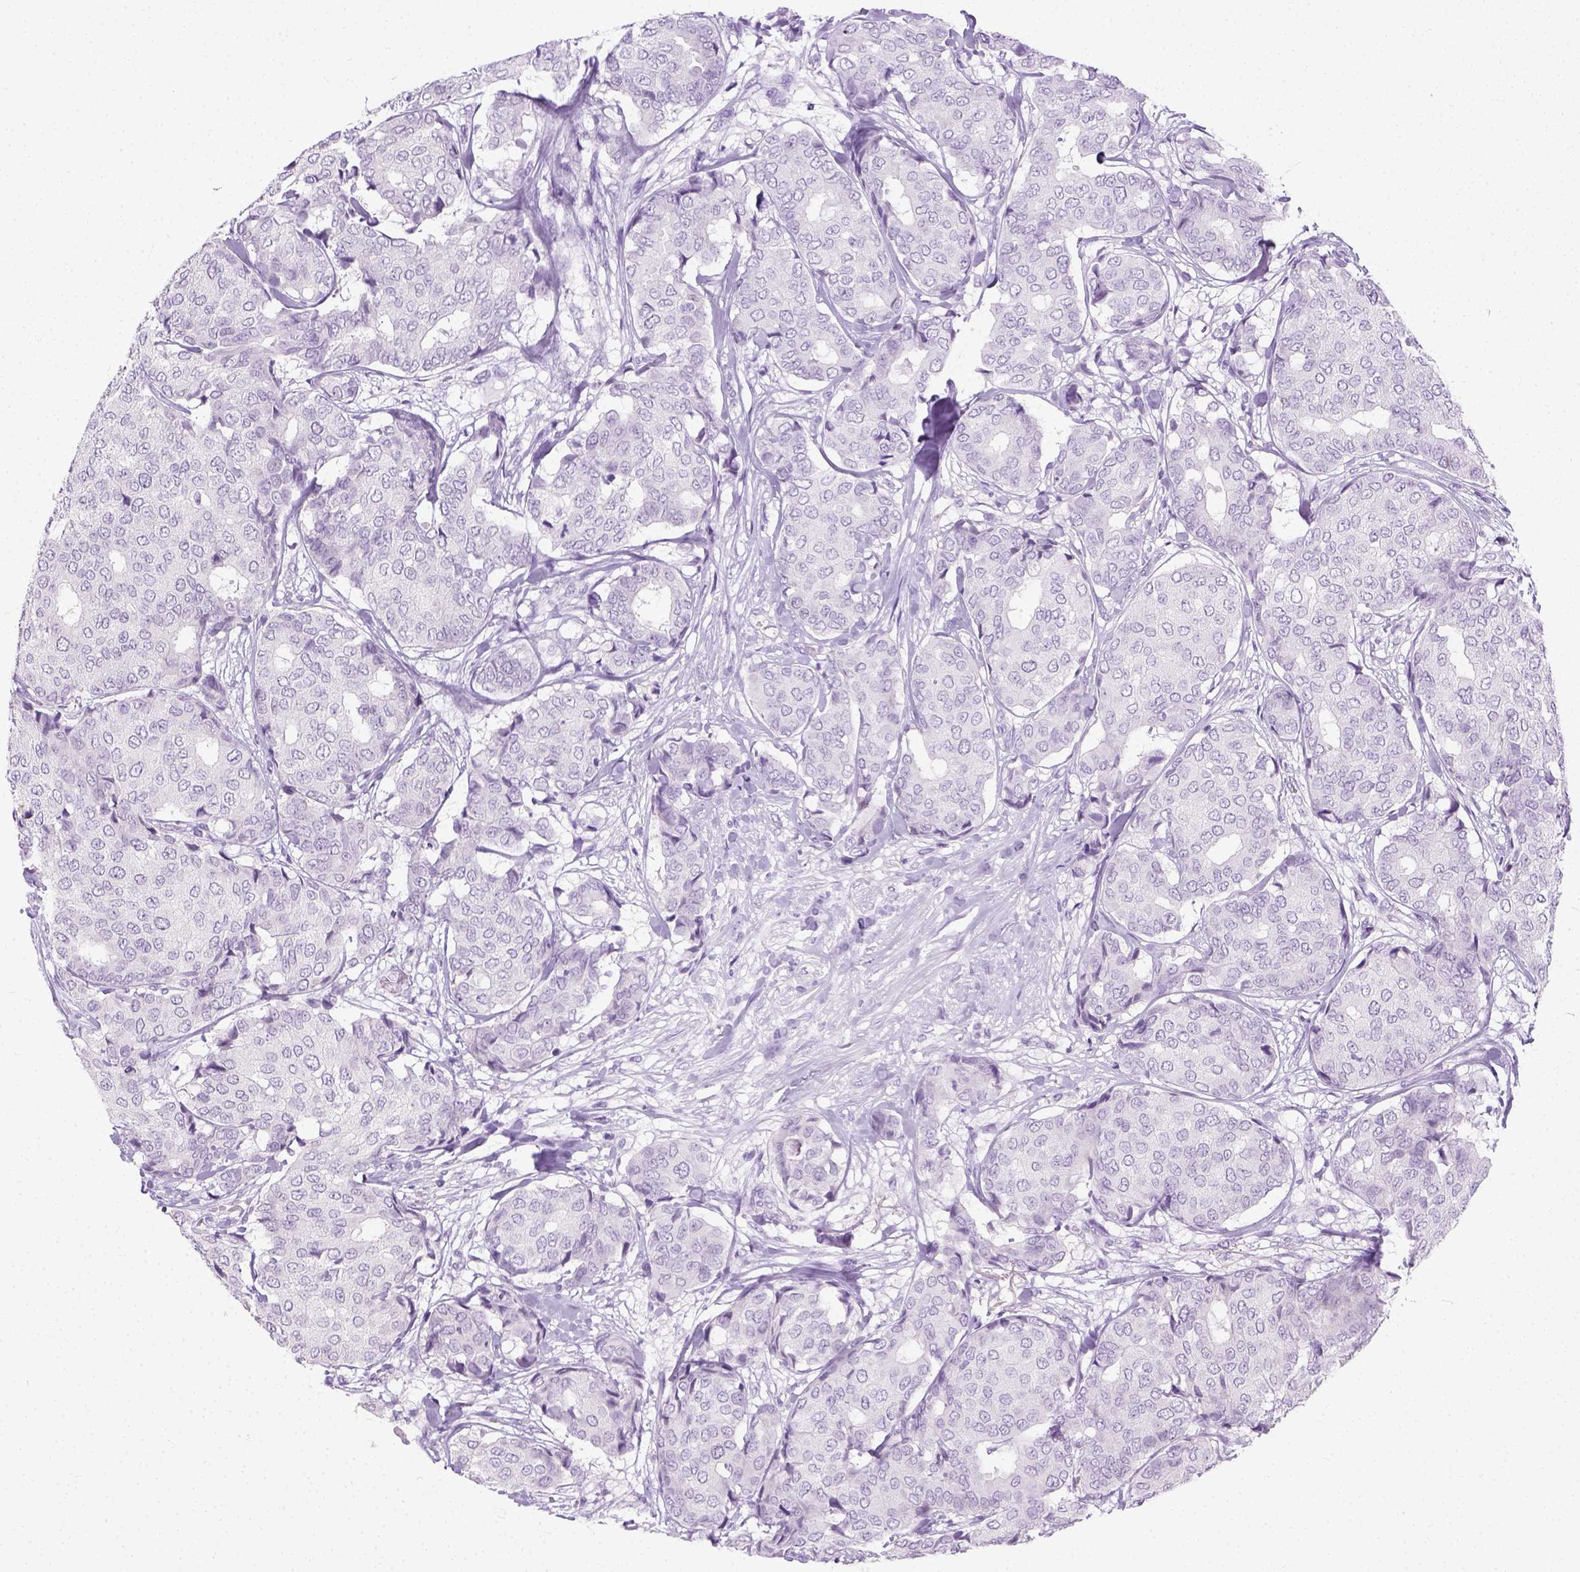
{"staining": {"intensity": "negative", "quantity": "none", "location": "none"}, "tissue": "breast cancer", "cell_type": "Tumor cells", "image_type": "cancer", "snomed": [{"axis": "morphology", "description": "Duct carcinoma"}, {"axis": "topography", "description": "Breast"}], "caption": "Micrograph shows no protein staining in tumor cells of breast cancer (invasive ductal carcinoma) tissue.", "gene": "LGSN", "patient": {"sex": "female", "age": 75}}